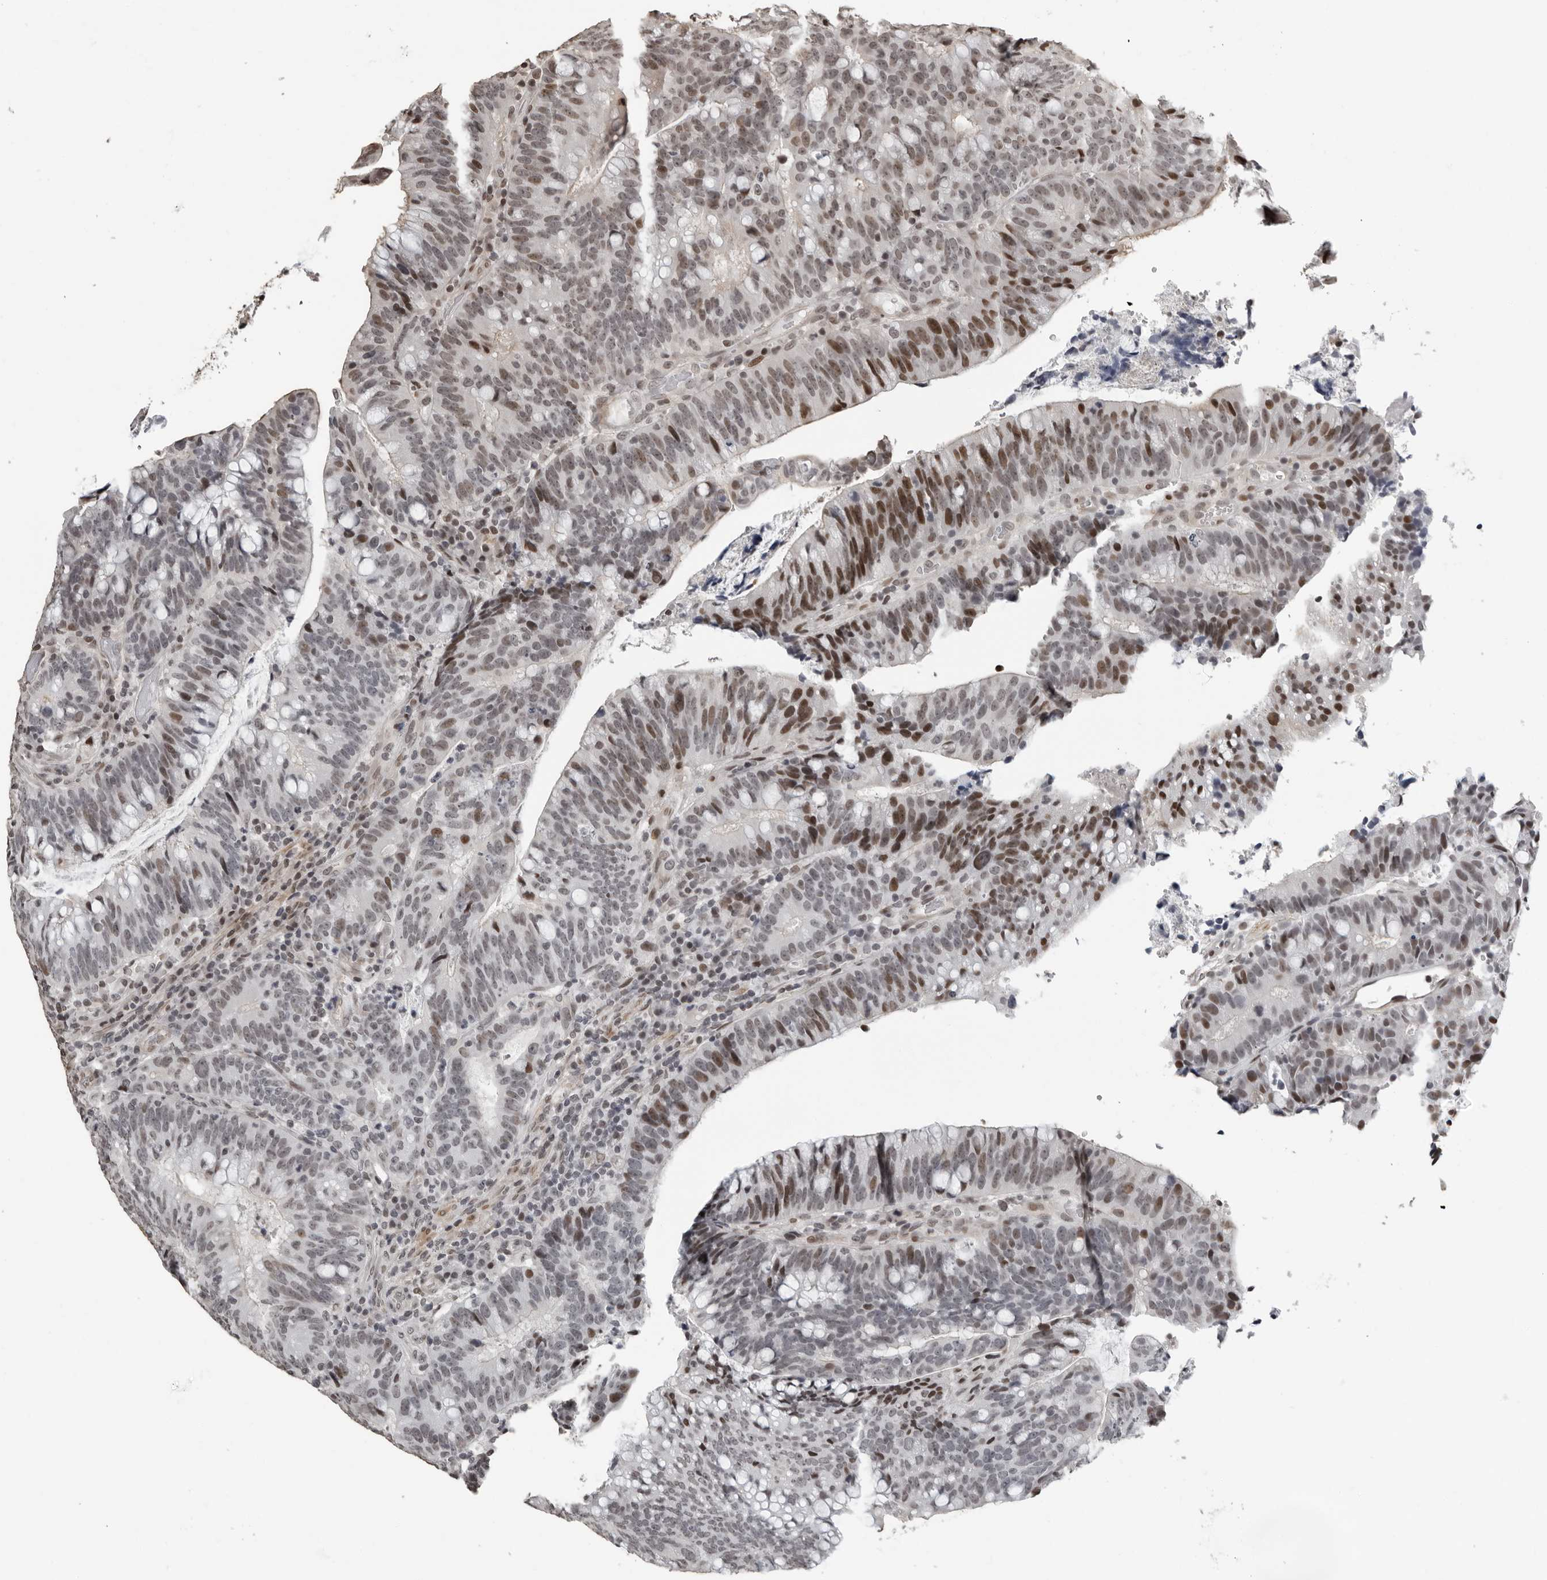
{"staining": {"intensity": "strong", "quantity": "<25%", "location": "nuclear"}, "tissue": "colorectal cancer", "cell_type": "Tumor cells", "image_type": "cancer", "snomed": [{"axis": "morphology", "description": "Adenocarcinoma, NOS"}, {"axis": "topography", "description": "Colon"}], "caption": "Immunohistochemical staining of human colorectal adenocarcinoma reveals strong nuclear protein expression in approximately <25% of tumor cells.", "gene": "ORC1", "patient": {"sex": "female", "age": 66}}